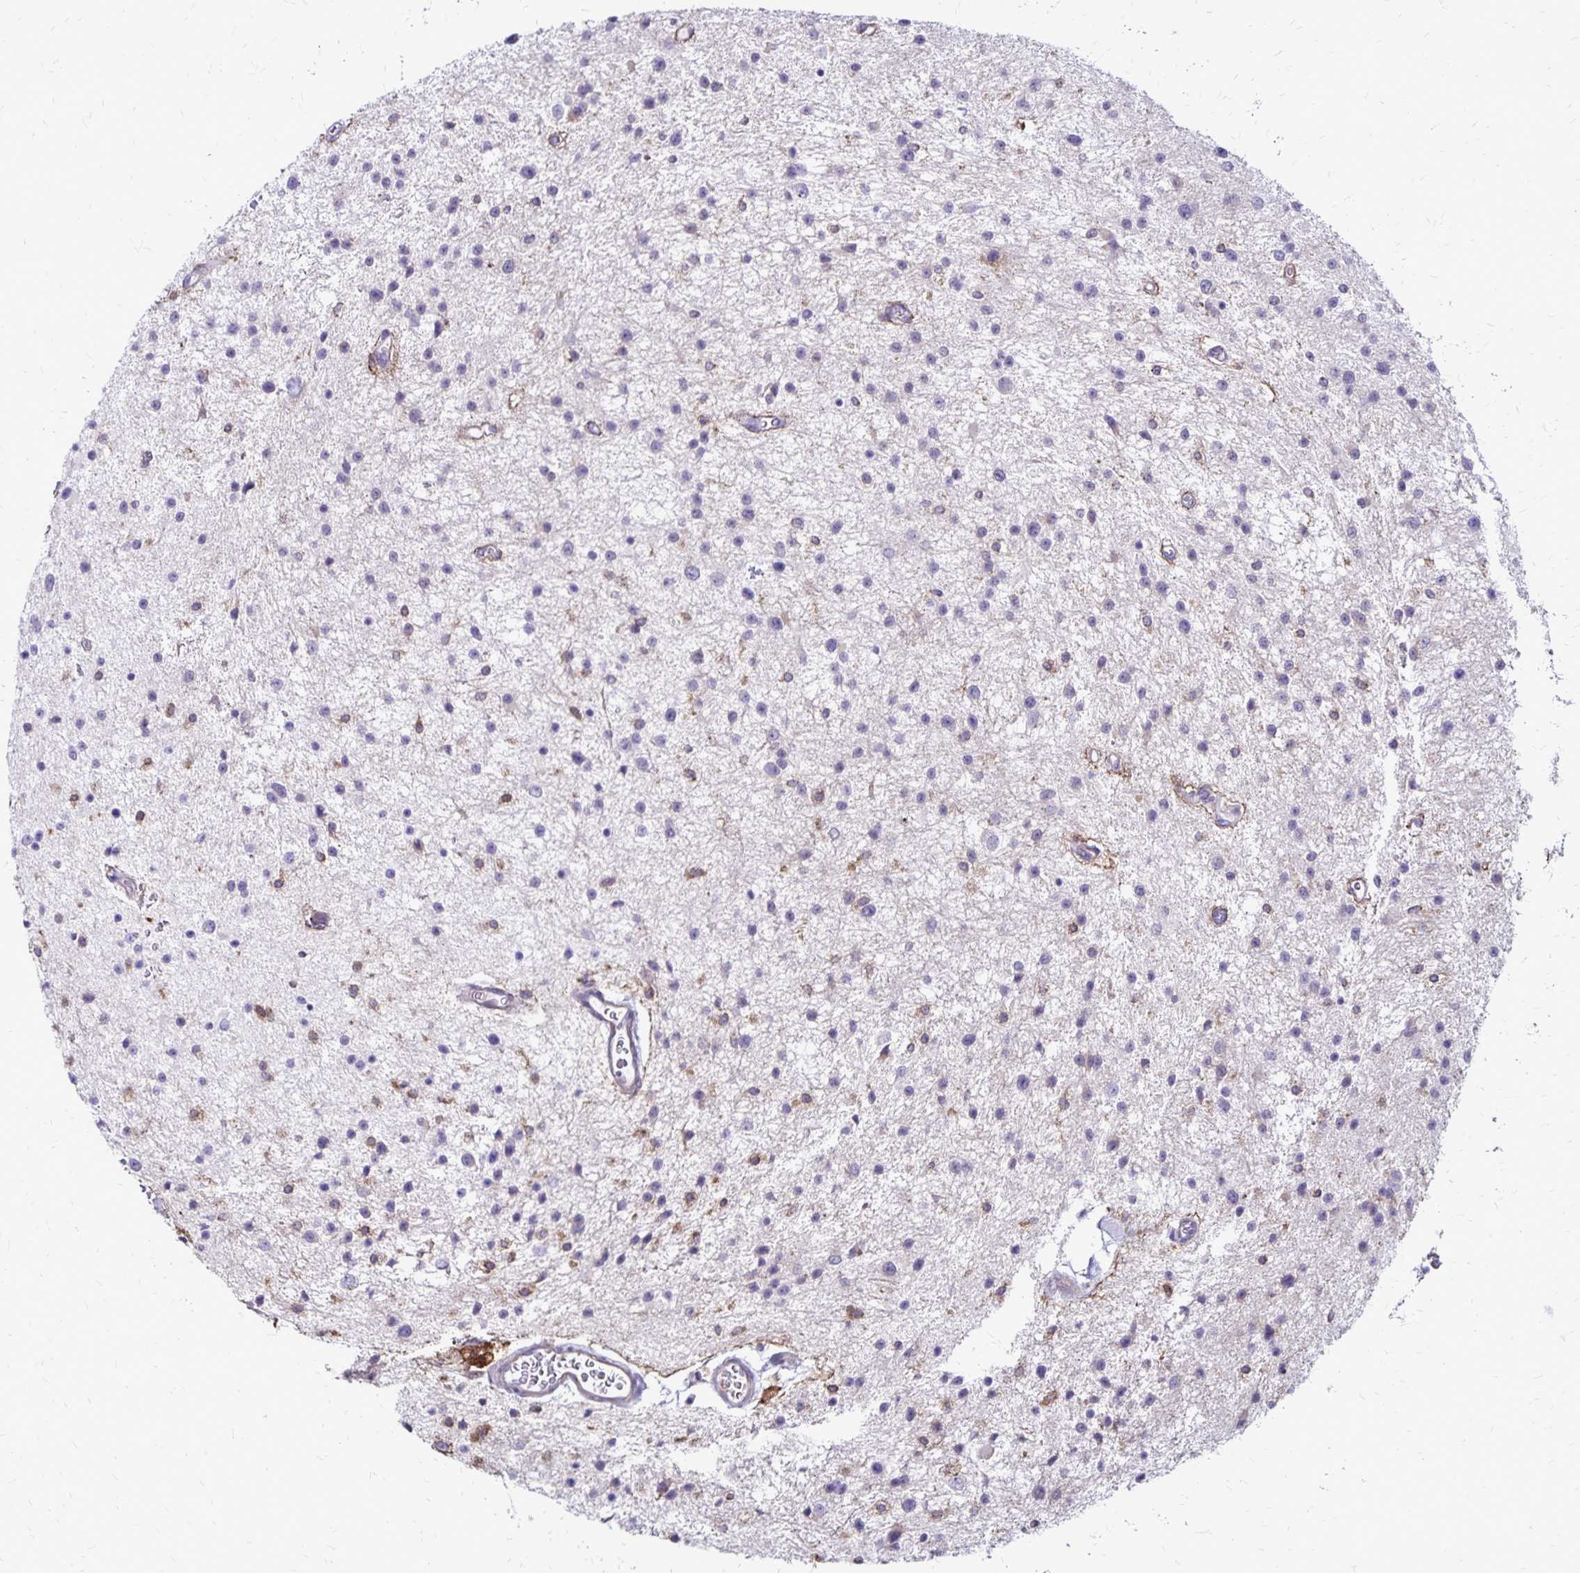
{"staining": {"intensity": "negative", "quantity": "none", "location": "none"}, "tissue": "glioma", "cell_type": "Tumor cells", "image_type": "cancer", "snomed": [{"axis": "morphology", "description": "Glioma, malignant, Low grade"}, {"axis": "topography", "description": "Brain"}], "caption": "Immunohistochemistry of malignant glioma (low-grade) displays no positivity in tumor cells.", "gene": "TNS3", "patient": {"sex": "male", "age": 43}}